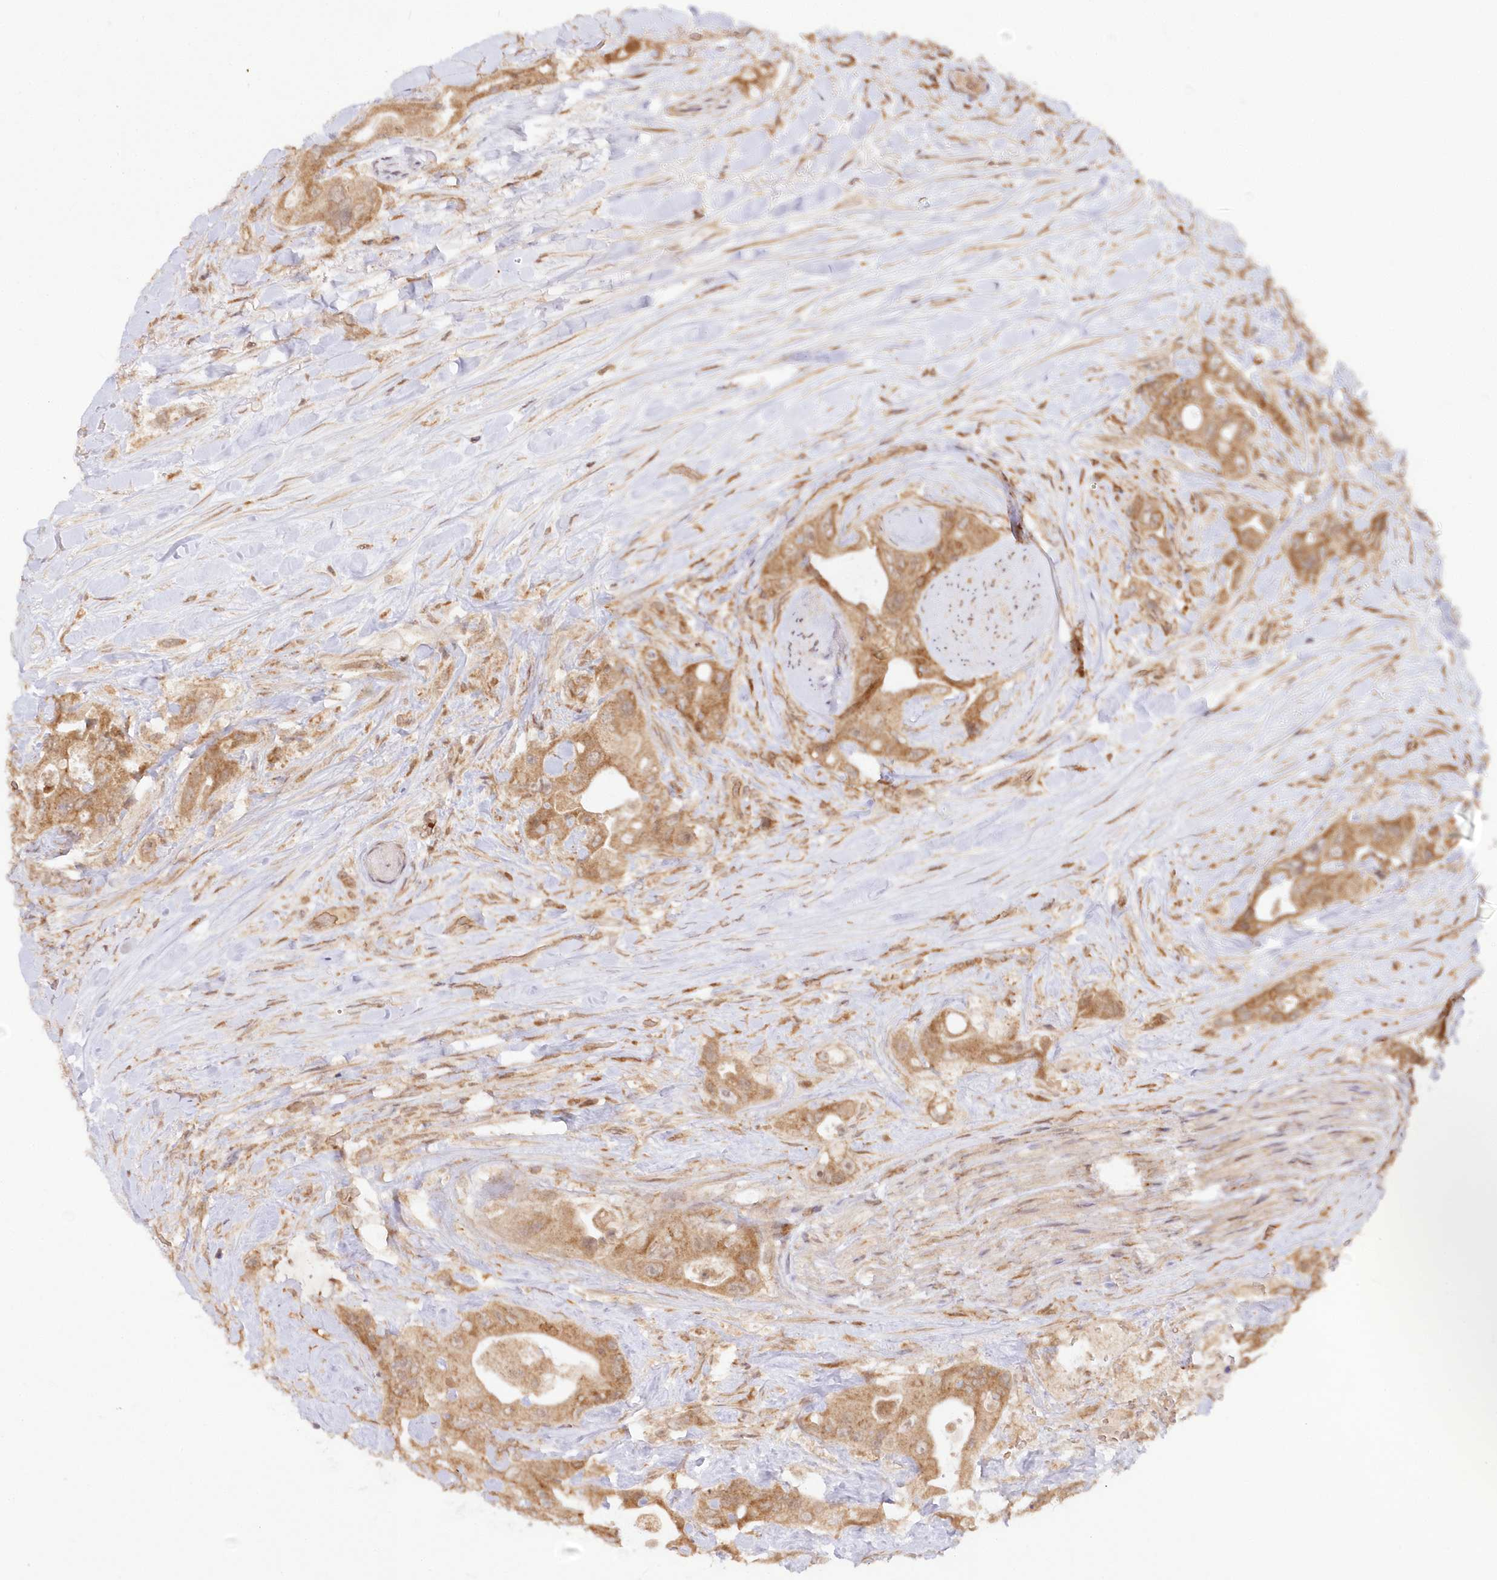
{"staining": {"intensity": "moderate", "quantity": ">75%", "location": "cytoplasmic/membranous"}, "tissue": "colorectal cancer", "cell_type": "Tumor cells", "image_type": "cancer", "snomed": [{"axis": "morphology", "description": "Adenocarcinoma, NOS"}, {"axis": "topography", "description": "Colon"}], "caption": "Tumor cells exhibit medium levels of moderate cytoplasmic/membranous positivity in approximately >75% of cells in adenocarcinoma (colorectal).", "gene": "MTMR3", "patient": {"sex": "female", "age": 46}}